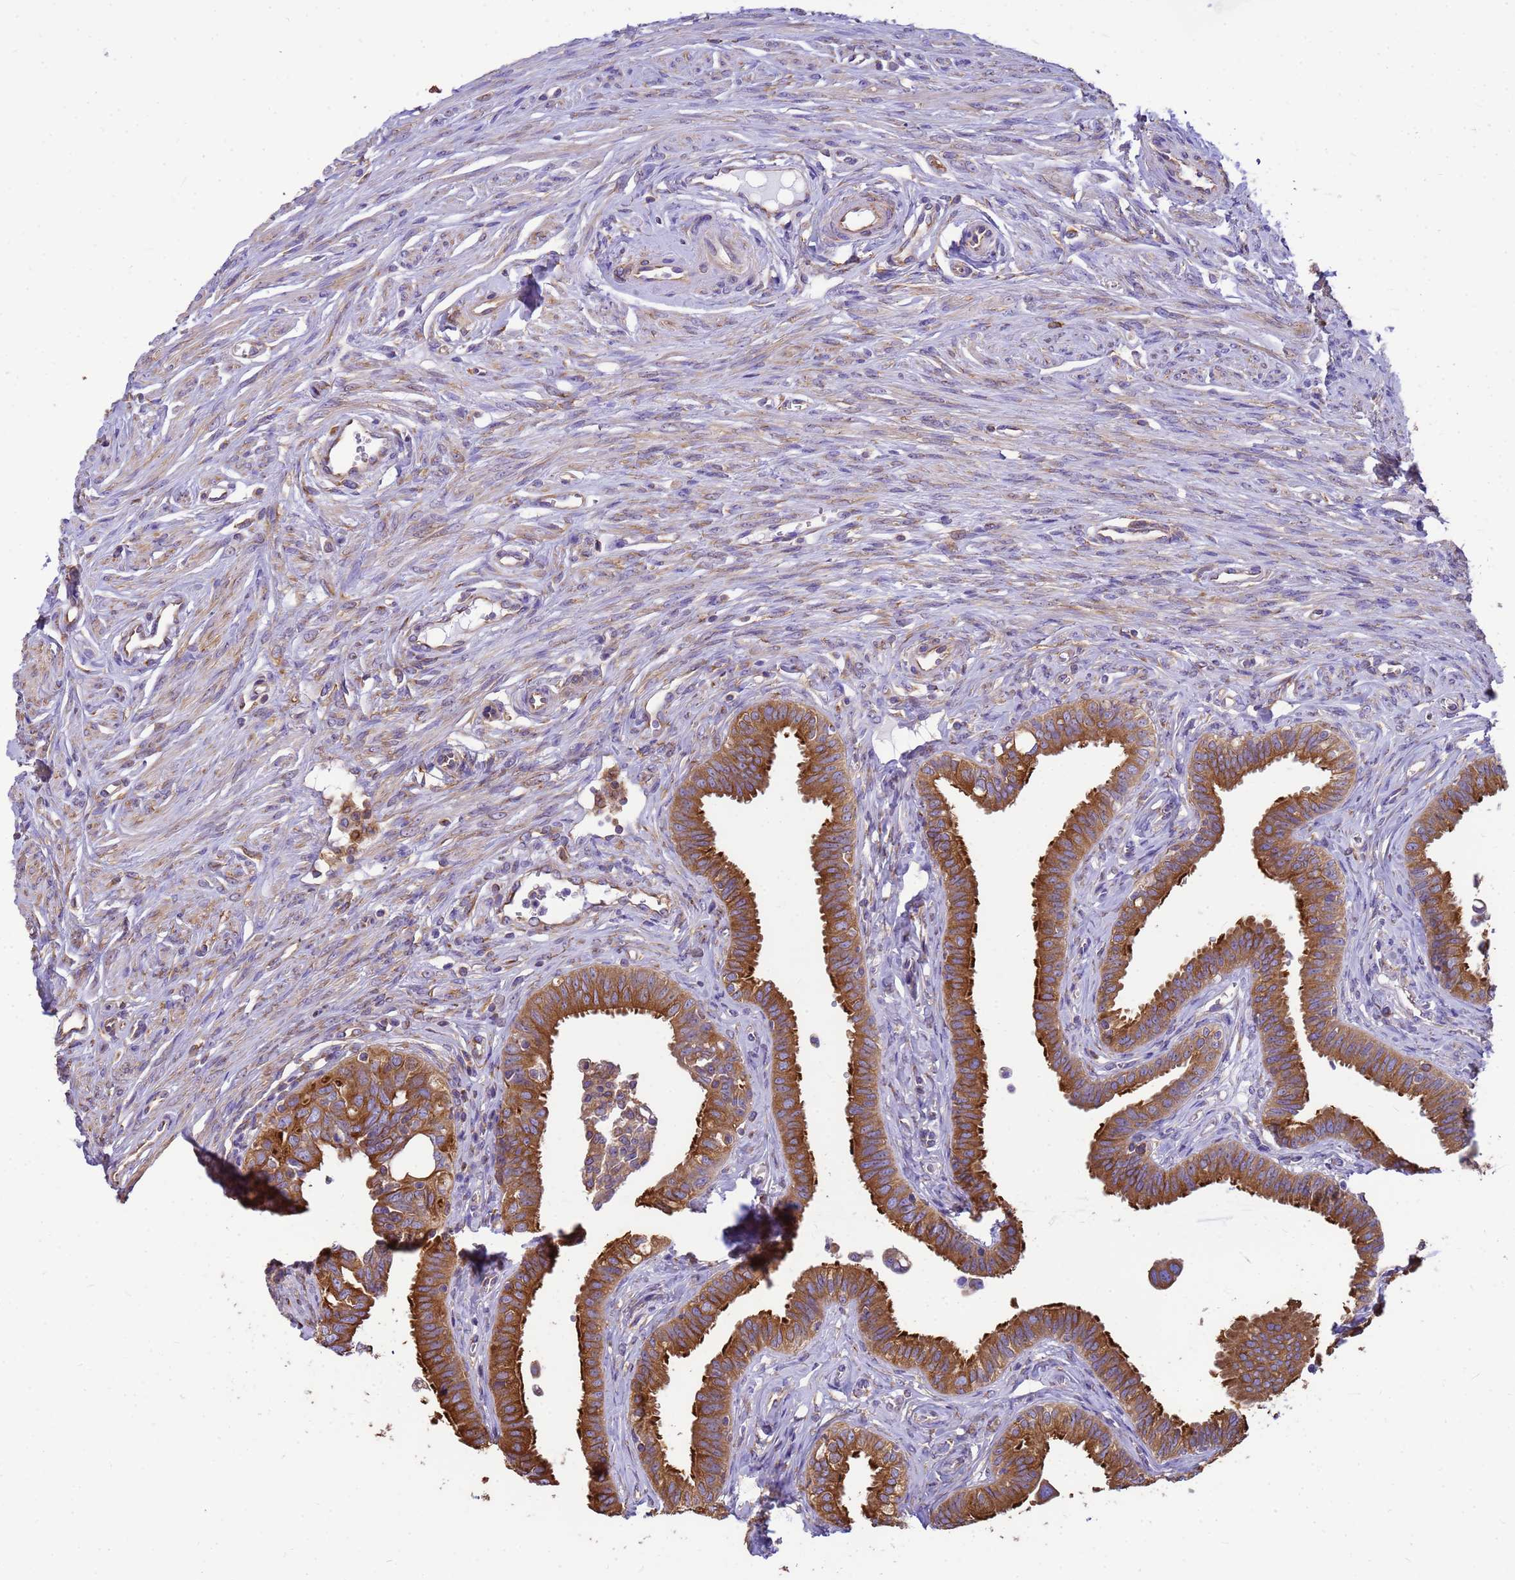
{"staining": {"intensity": "strong", "quantity": ">75%", "location": "cytoplasmic/membranous"}, "tissue": "fallopian tube", "cell_type": "Glandular cells", "image_type": "normal", "snomed": [{"axis": "morphology", "description": "Normal tissue, NOS"}, {"axis": "morphology", "description": "Carcinoma, NOS"}, {"axis": "topography", "description": "Fallopian tube"}, {"axis": "topography", "description": "Ovary"}], "caption": "Strong cytoplasmic/membranous positivity for a protein is seen in about >75% of glandular cells of normal fallopian tube using IHC.", "gene": "ENSG00000198211", "patient": {"sex": "female", "age": 59}}